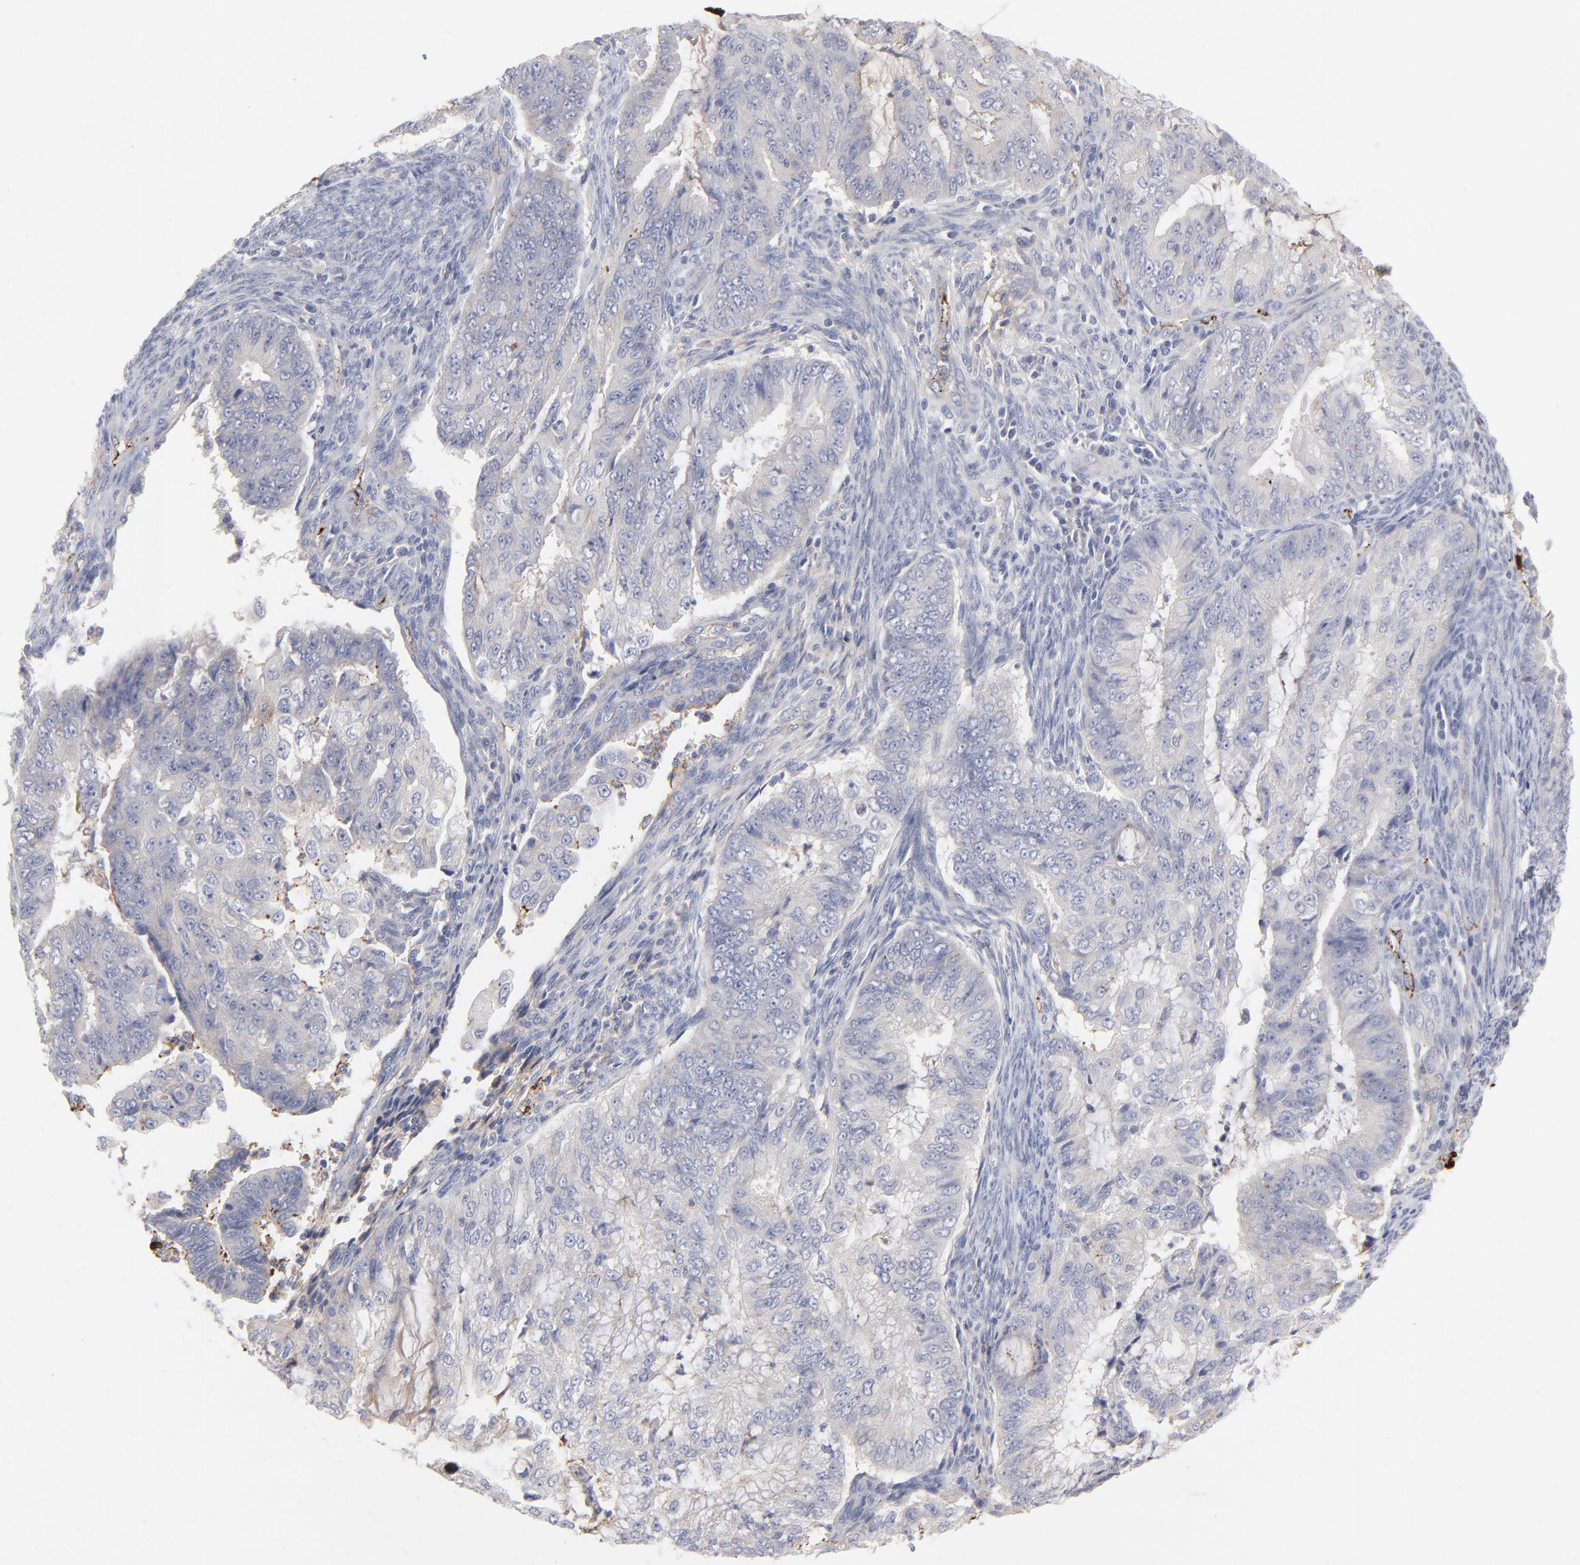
{"staining": {"intensity": "negative", "quantity": "none", "location": "none"}, "tissue": "endometrial cancer", "cell_type": "Tumor cells", "image_type": "cancer", "snomed": [{"axis": "morphology", "description": "Adenocarcinoma, NOS"}, {"axis": "topography", "description": "Endometrium"}], "caption": "A micrograph of endometrial cancer (adenocarcinoma) stained for a protein reveals no brown staining in tumor cells. The staining was performed using DAB to visualize the protein expression in brown, while the nuclei were stained in blue with hematoxylin (Magnification: 20x).", "gene": "CCR3", "patient": {"sex": "female", "age": 75}}